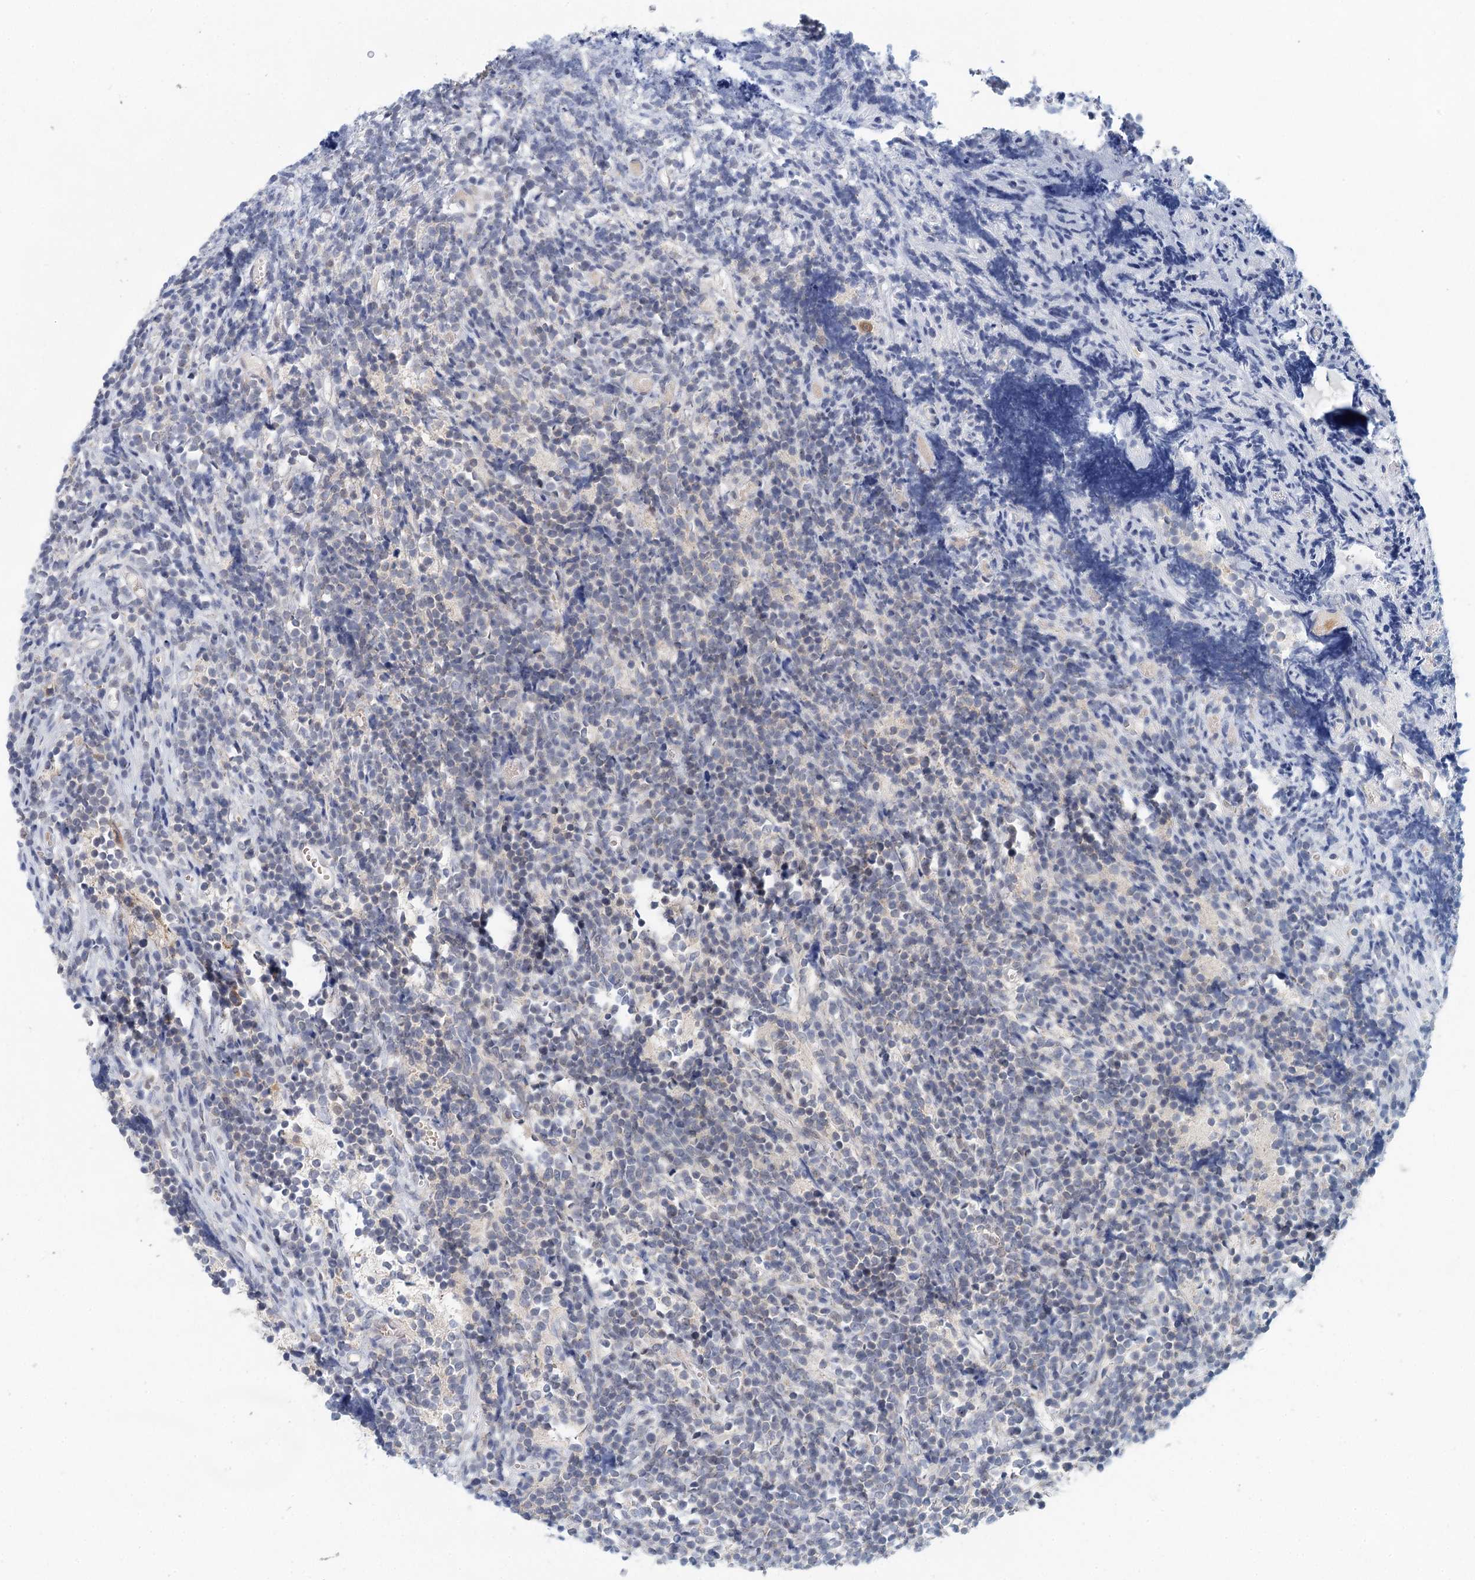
{"staining": {"intensity": "negative", "quantity": "none", "location": "none"}, "tissue": "glioma", "cell_type": "Tumor cells", "image_type": "cancer", "snomed": [{"axis": "morphology", "description": "Glioma, malignant, Low grade"}, {"axis": "topography", "description": "Brain"}], "caption": "Immunohistochemistry (IHC) photomicrograph of human malignant glioma (low-grade) stained for a protein (brown), which displays no positivity in tumor cells.", "gene": "BLTP1", "patient": {"sex": "female", "age": 1}}